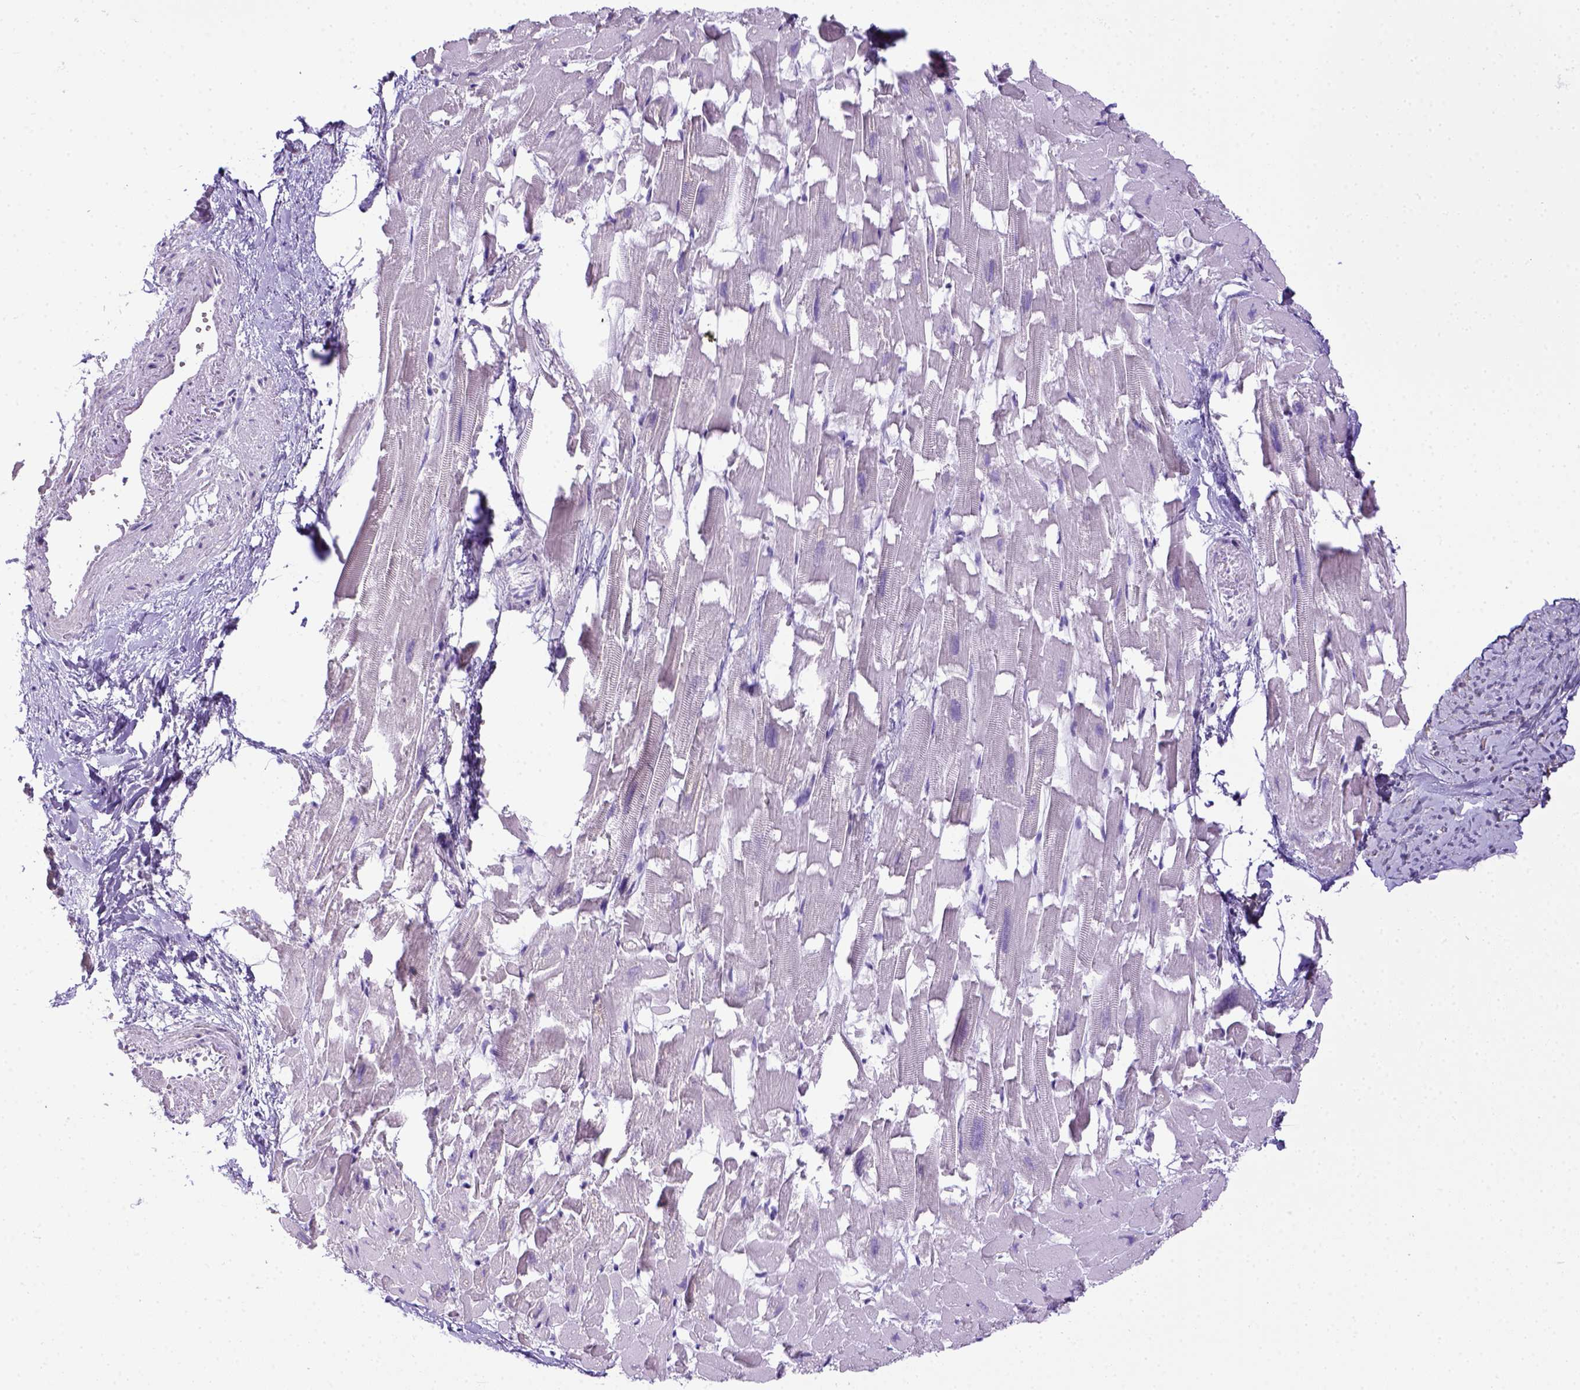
{"staining": {"intensity": "negative", "quantity": "none", "location": "none"}, "tissue": "heart muscle", "cell_type": "Cardiomyocytes", "image_type": "normal", "snomed": [{"axis": "morphology", "description": "Normal tissue, NOS"}, {"axis": "topography", "description": "Heart"}], "caption": "IHC micrograph of benign human heart muscle stained for a protein (brown), which displays no positivity in cardiomyocytes.", "gene": "ITIH4", "patient": {"sex": "female", "age": 64}}